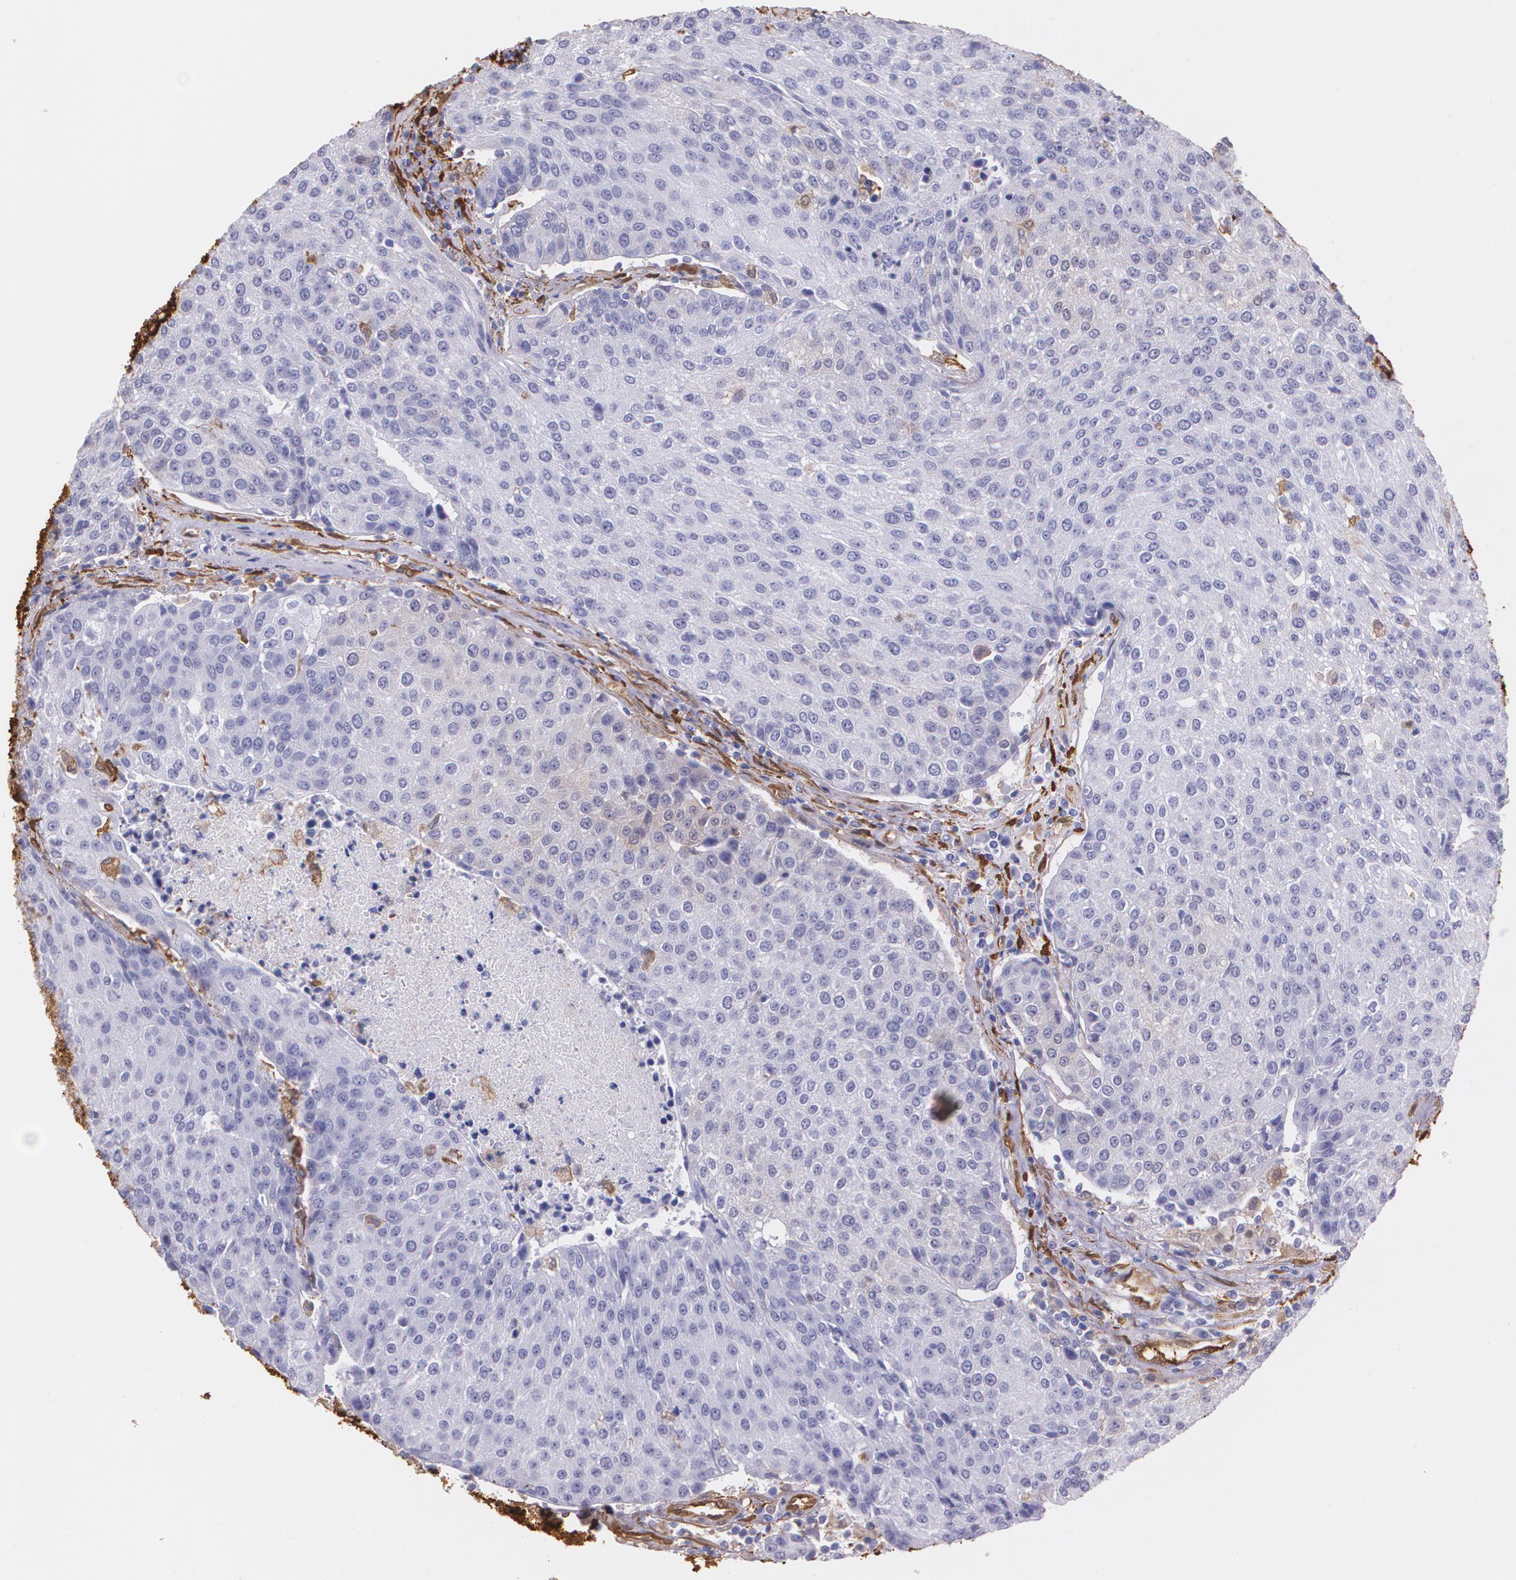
{"staining": {"intensity": "negative", "quantity": "none", "location": "none"}, "tissue": "urothelial cancer", "cell_type": "Tumor cells", "image_type": "cancer", "snomed": [{"axis": "morphology", "description": "Urothelial carcinoma, High grade"}, {"axis": "topography", "description": "Urinary bladder"}], "caption": "Immunohistochemical staining of urothelial carcinoma (high-grade) displays no significant expression in tumor cells.", "gene": "MMP2", "patient": {"sex": "female", "age": 85}}